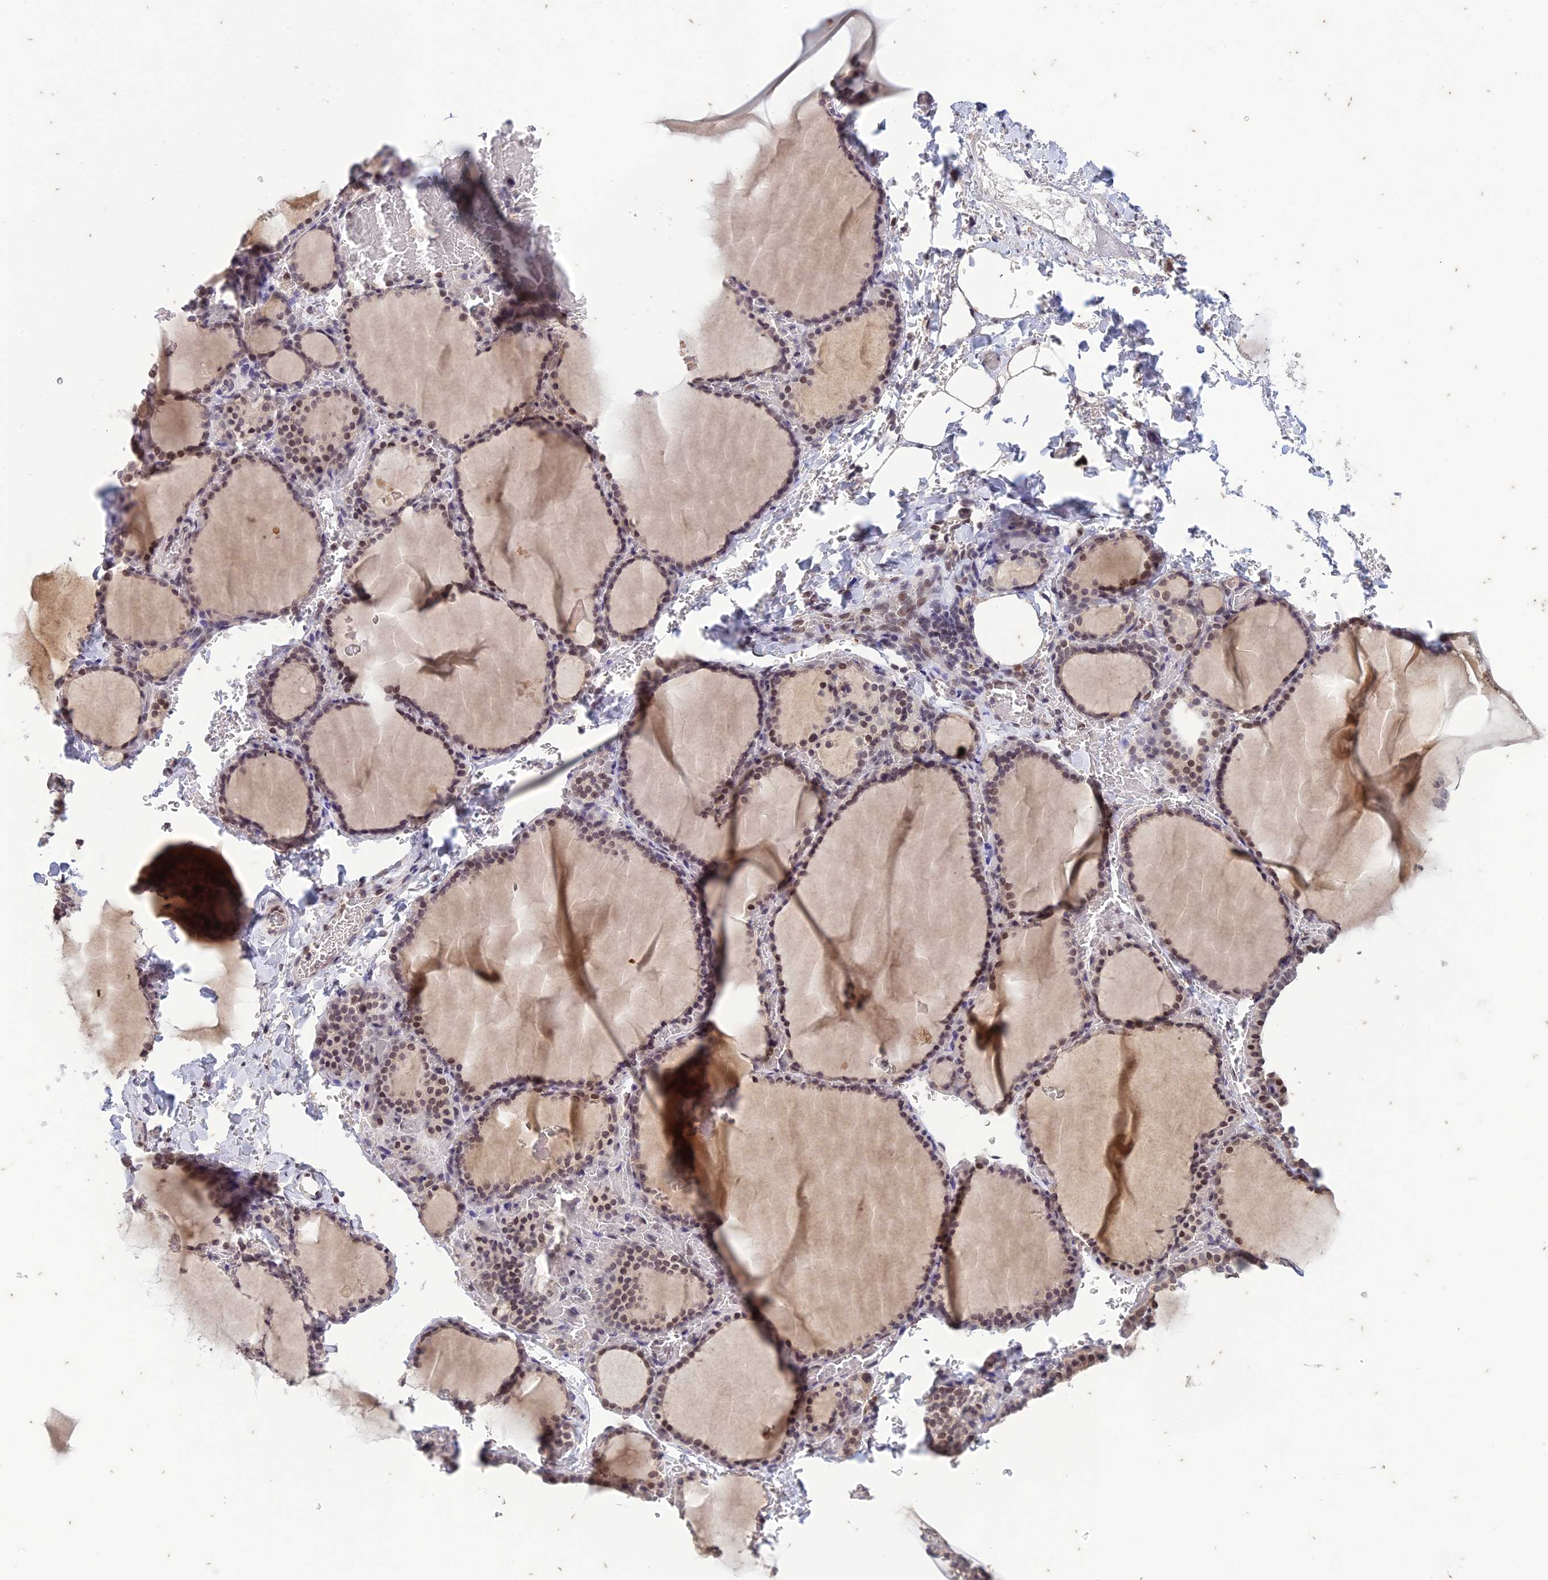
{"staining": {"intensity": "moderate", "quantity": "25%-75%", "location": "nuclear"}, "tissue": "thyroid gland", "cell_type": "Glandular cells", "image_type": "normal", "snomed": [{"axis": "morphology", "description": "Normal tissue, NOS"}, {"axis": "topography", "description": "Thyroid gland"}], "caption": "DAB (3,3'-diaminobenzidine) immunohistochemical staining of unremarkable thyroid gland reveals moderate nuclear protein expression in about 25%-75% of glandular cells.", "gene": "POP4", "patient": {"sex": "female", "age": 39}}